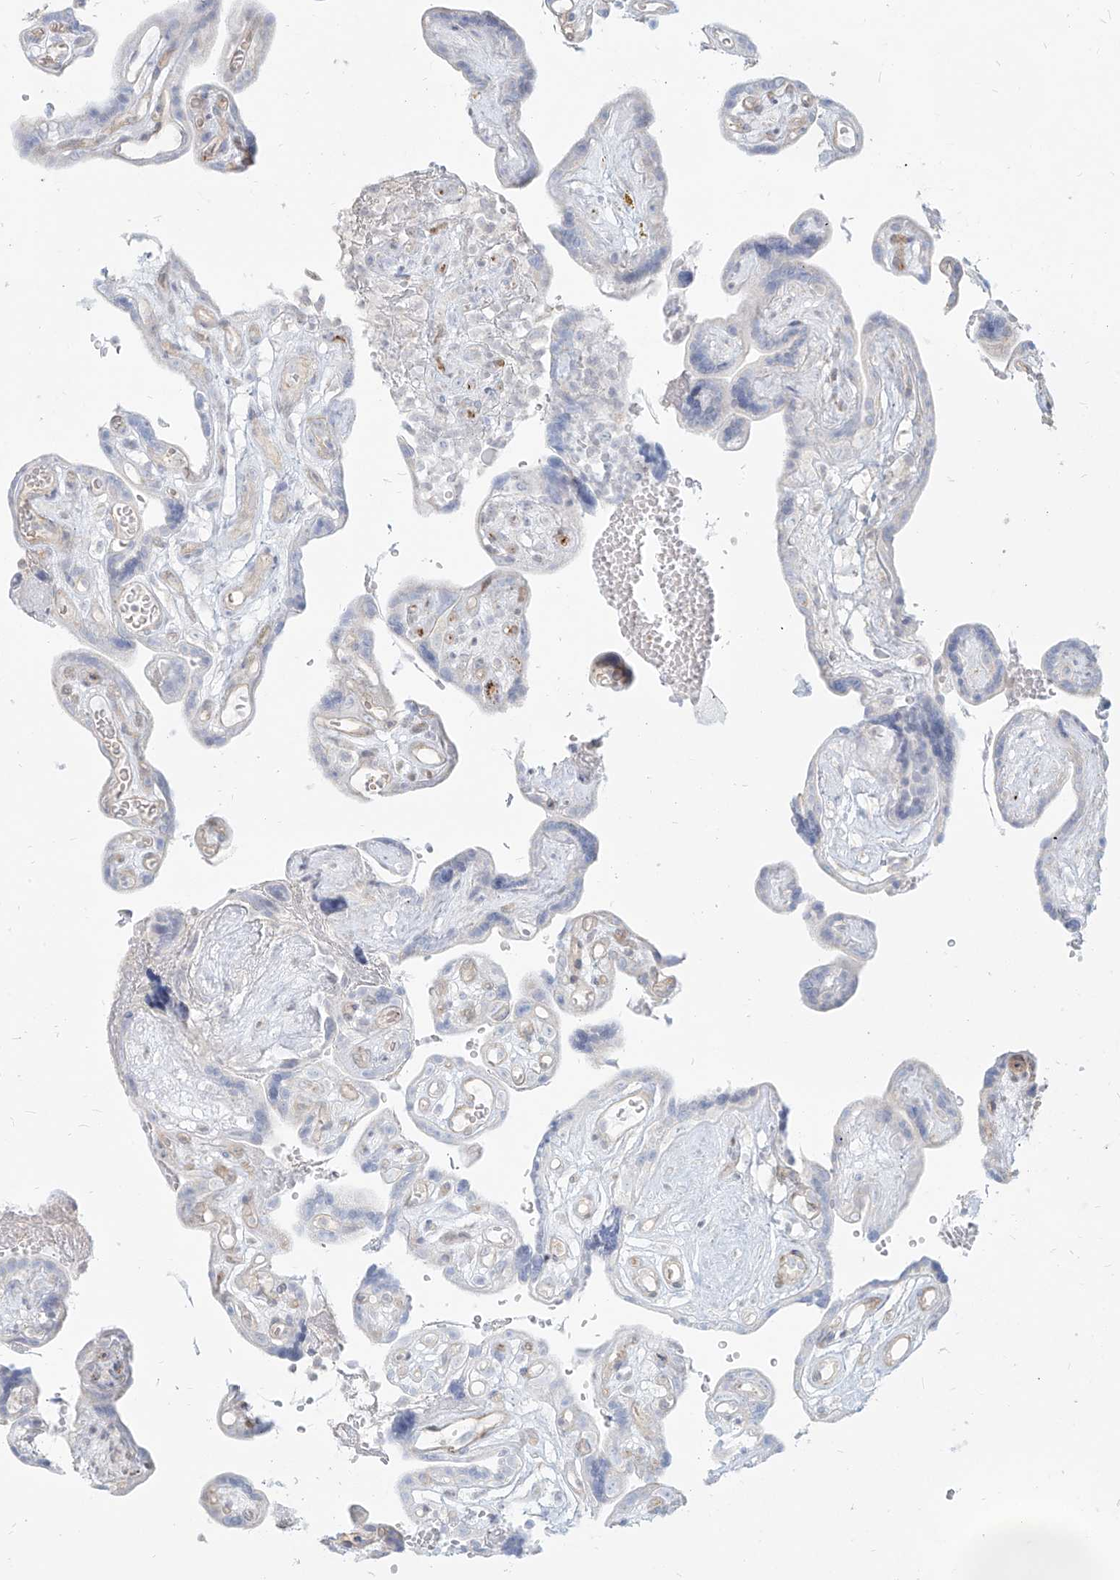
{"staining": {"intensity": "negative", "quantity": "none", "location": "none"}, "tissue": "placenta", "cell_type": "Decidual cells", "image_type": "normal", "snomed": [{"axis": "morphology", "description": "Normal tissue, NOS"}, {"axis": "topography", "description": "Placenta"}], "caption": "Placenta stained for a protein using immunohistochemistry (IHC) reveals no positivity decidual cells.", "gene": "ITPKB", "patient": {"sex": "female", "age": 30}}